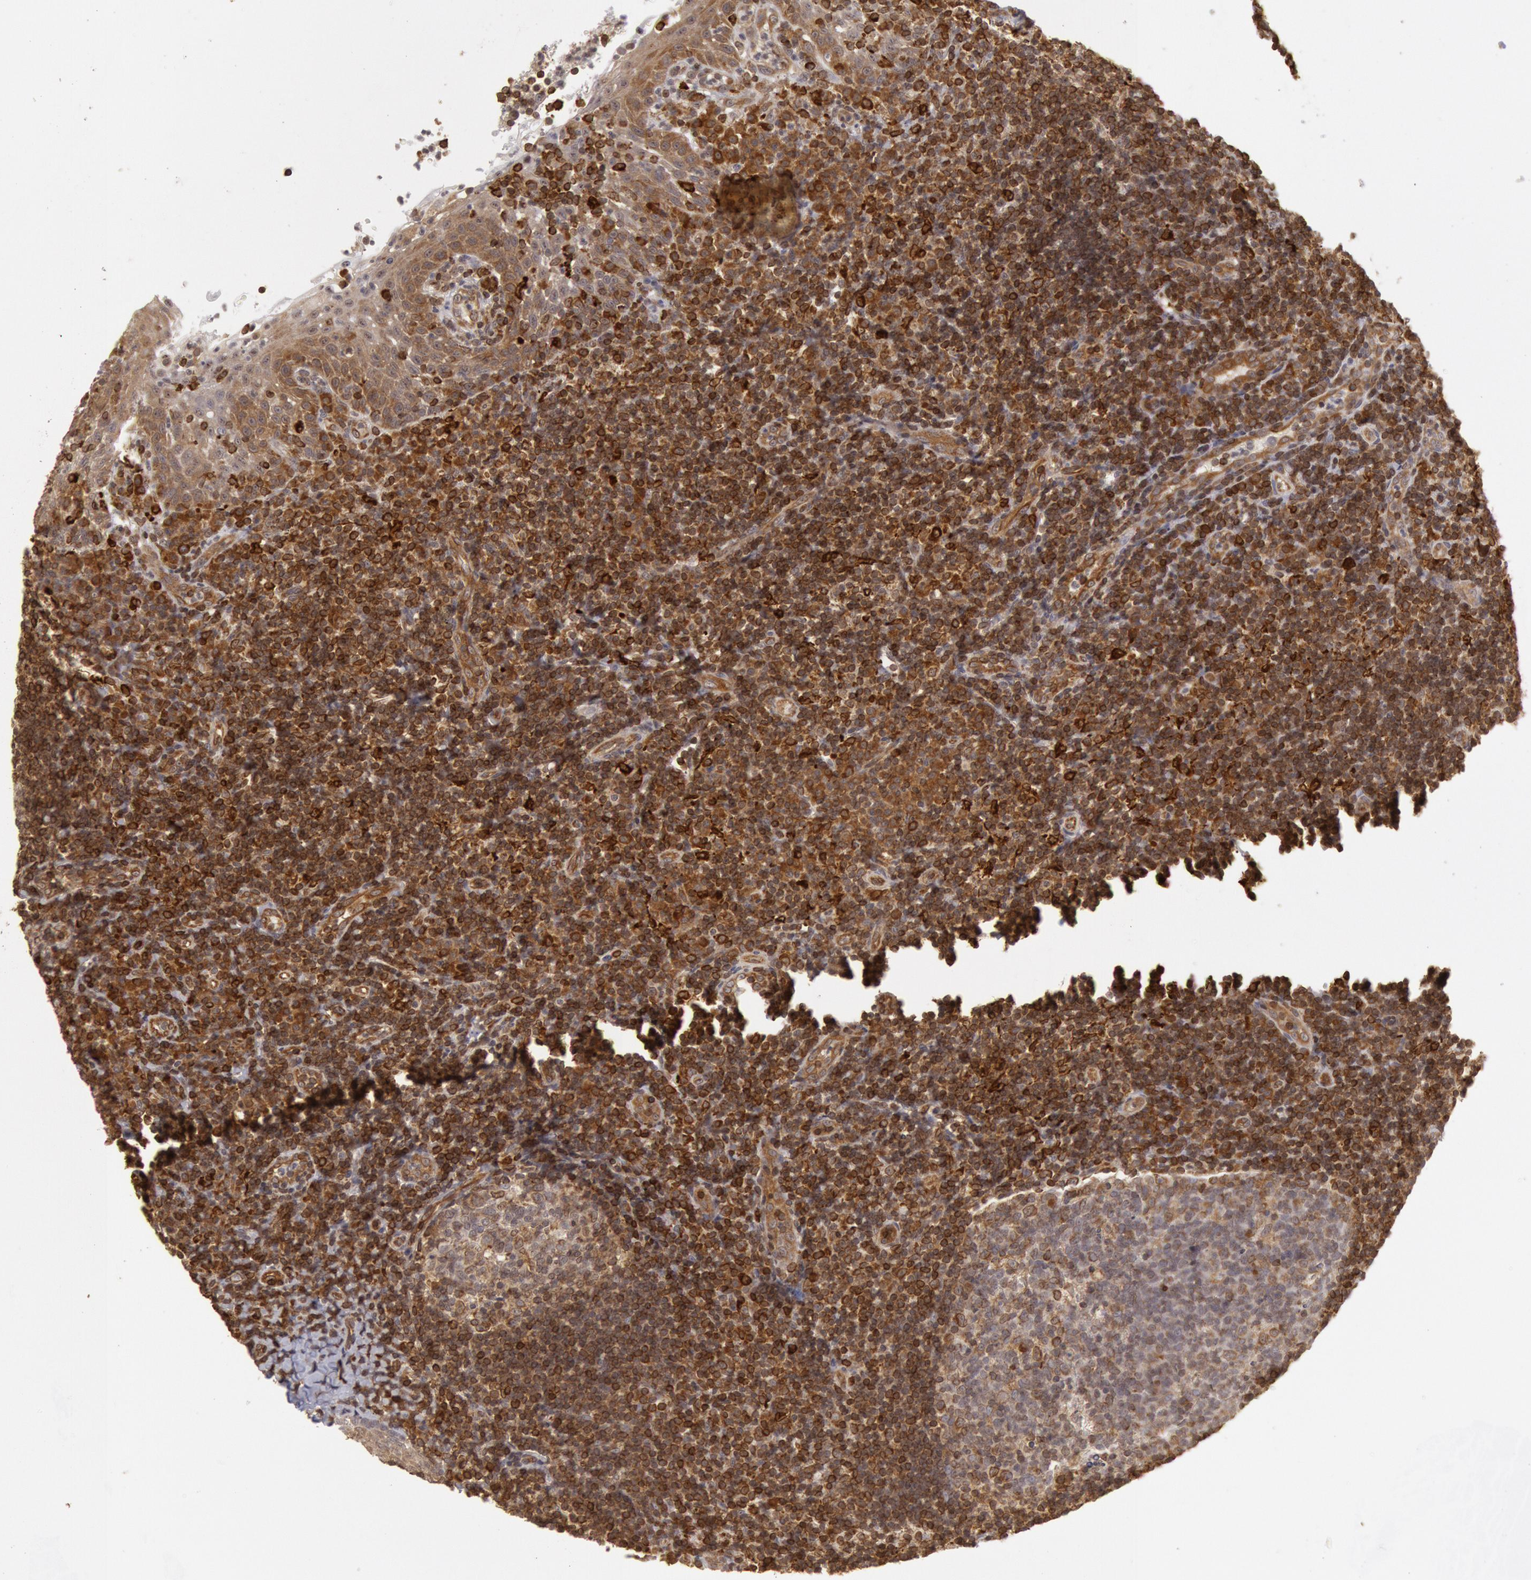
{"staining": {"intensity": "moderate", "quantity": "<25%", "location": "cytoplasmic/membranous"}, "tissue": "tonsil", "cell_type": "Germinal center cells", "image_type": "normal", "snomed": [{"axis": "morphology", "description": "Normal tissue, NOS"}, {"axis": "topography", "description": "Tonsil"}], "caption": "Approximately <25% of germinal center cells in unremarkable human tonsil show moderate cytoplasmic/membranous protein expression as visualized by brown immunohistochemical staining.", "gene": "ENSG00000250264", "patient": {"sex": "female", "age": 40}}